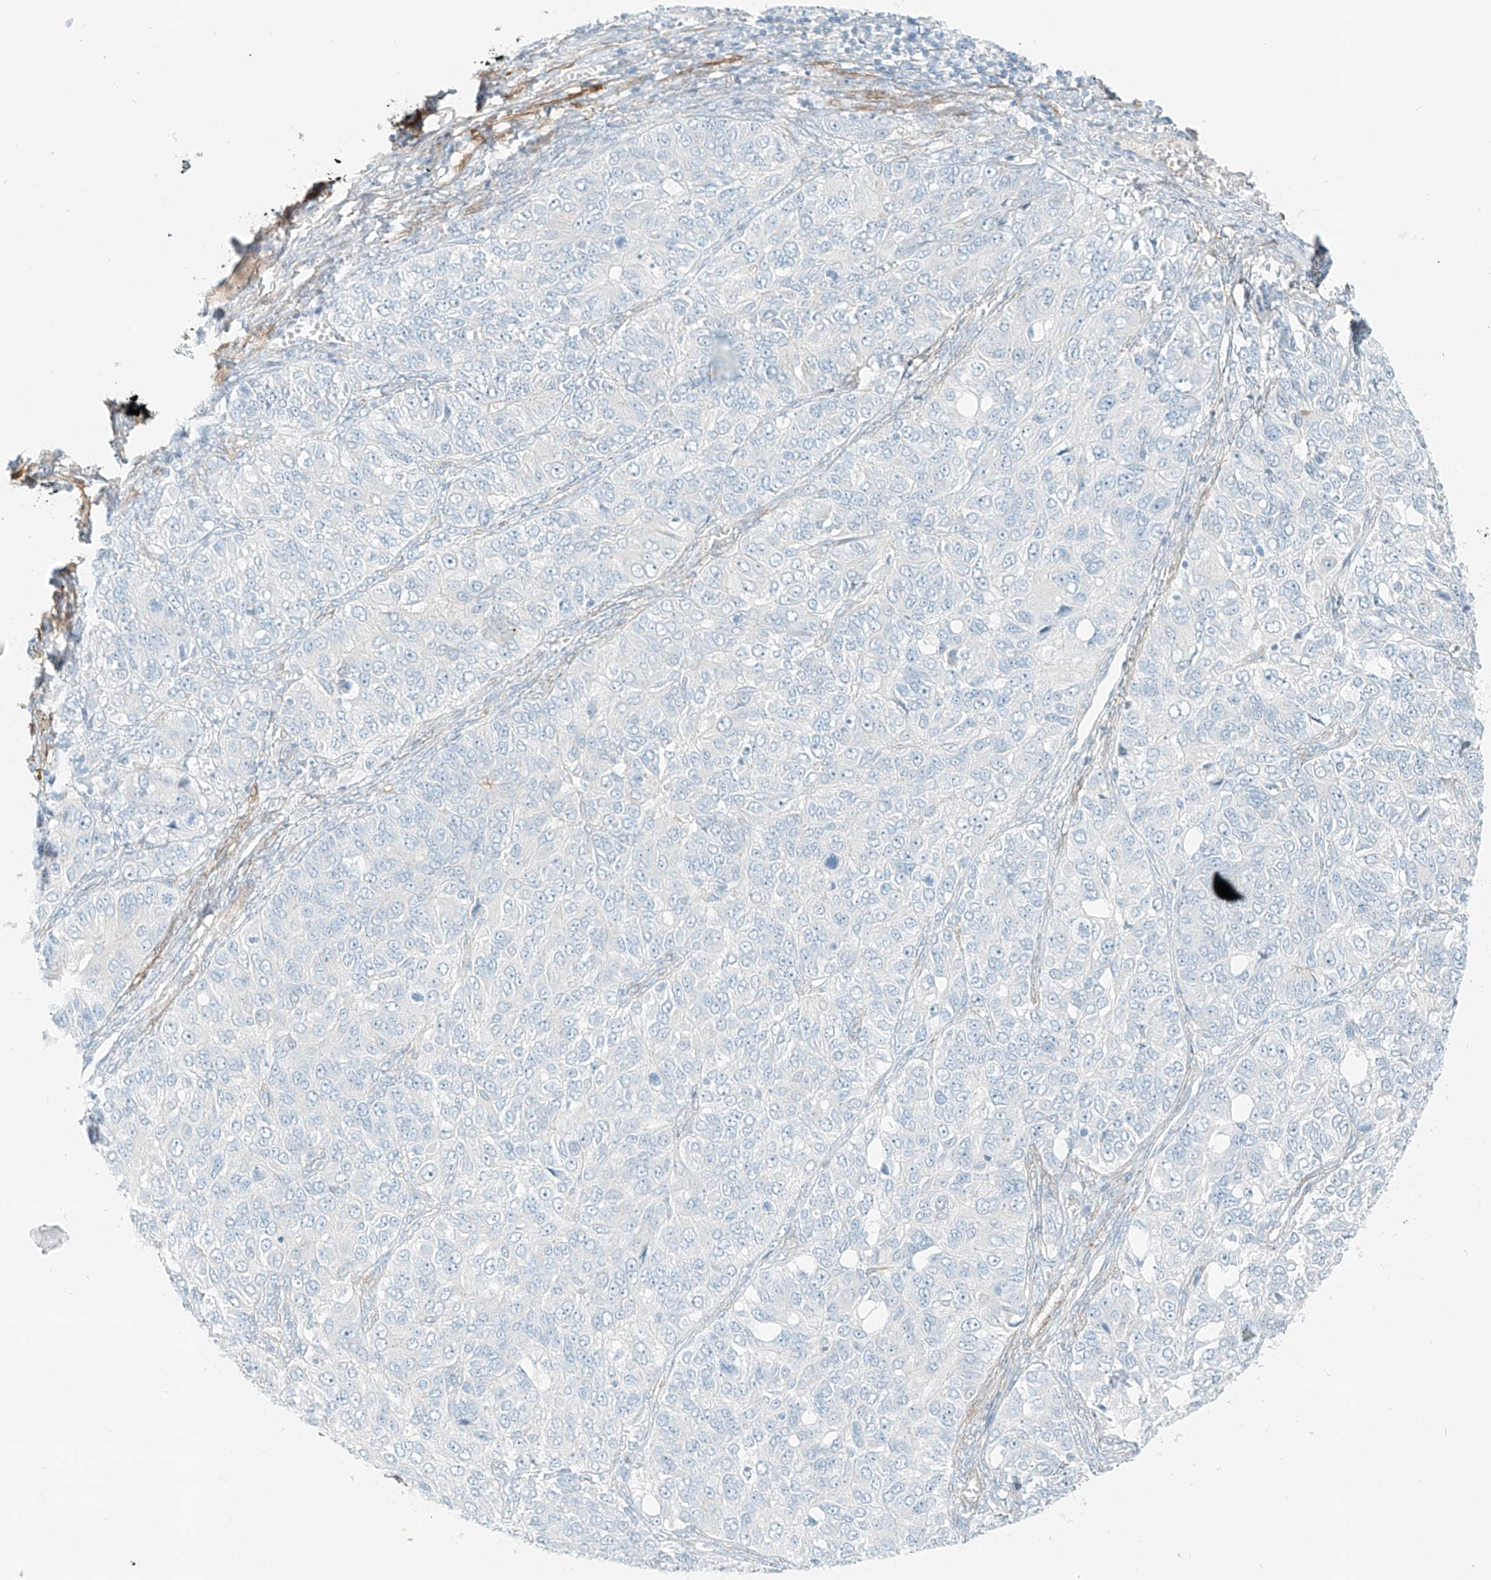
{"staining": {"intensity": "negative", "quantity": "none", "location": "none"}, "tissue": "ovarian cancer", "cell_type": "Tumor cells", "image_type": "cancer", "snomed": [{"axis": "morphology", "description": "Carcinoma, endometroid"}, {"axis": "topography", "description": "Ovary"}], "caption": "The immunohistochemistry (IHC) micrograph has no significant expression in tumor cells of endometroid carcinoma (ovarian) tissue.", "gene": "SMCP", "patient": {"sex": "female", "age": 51}}